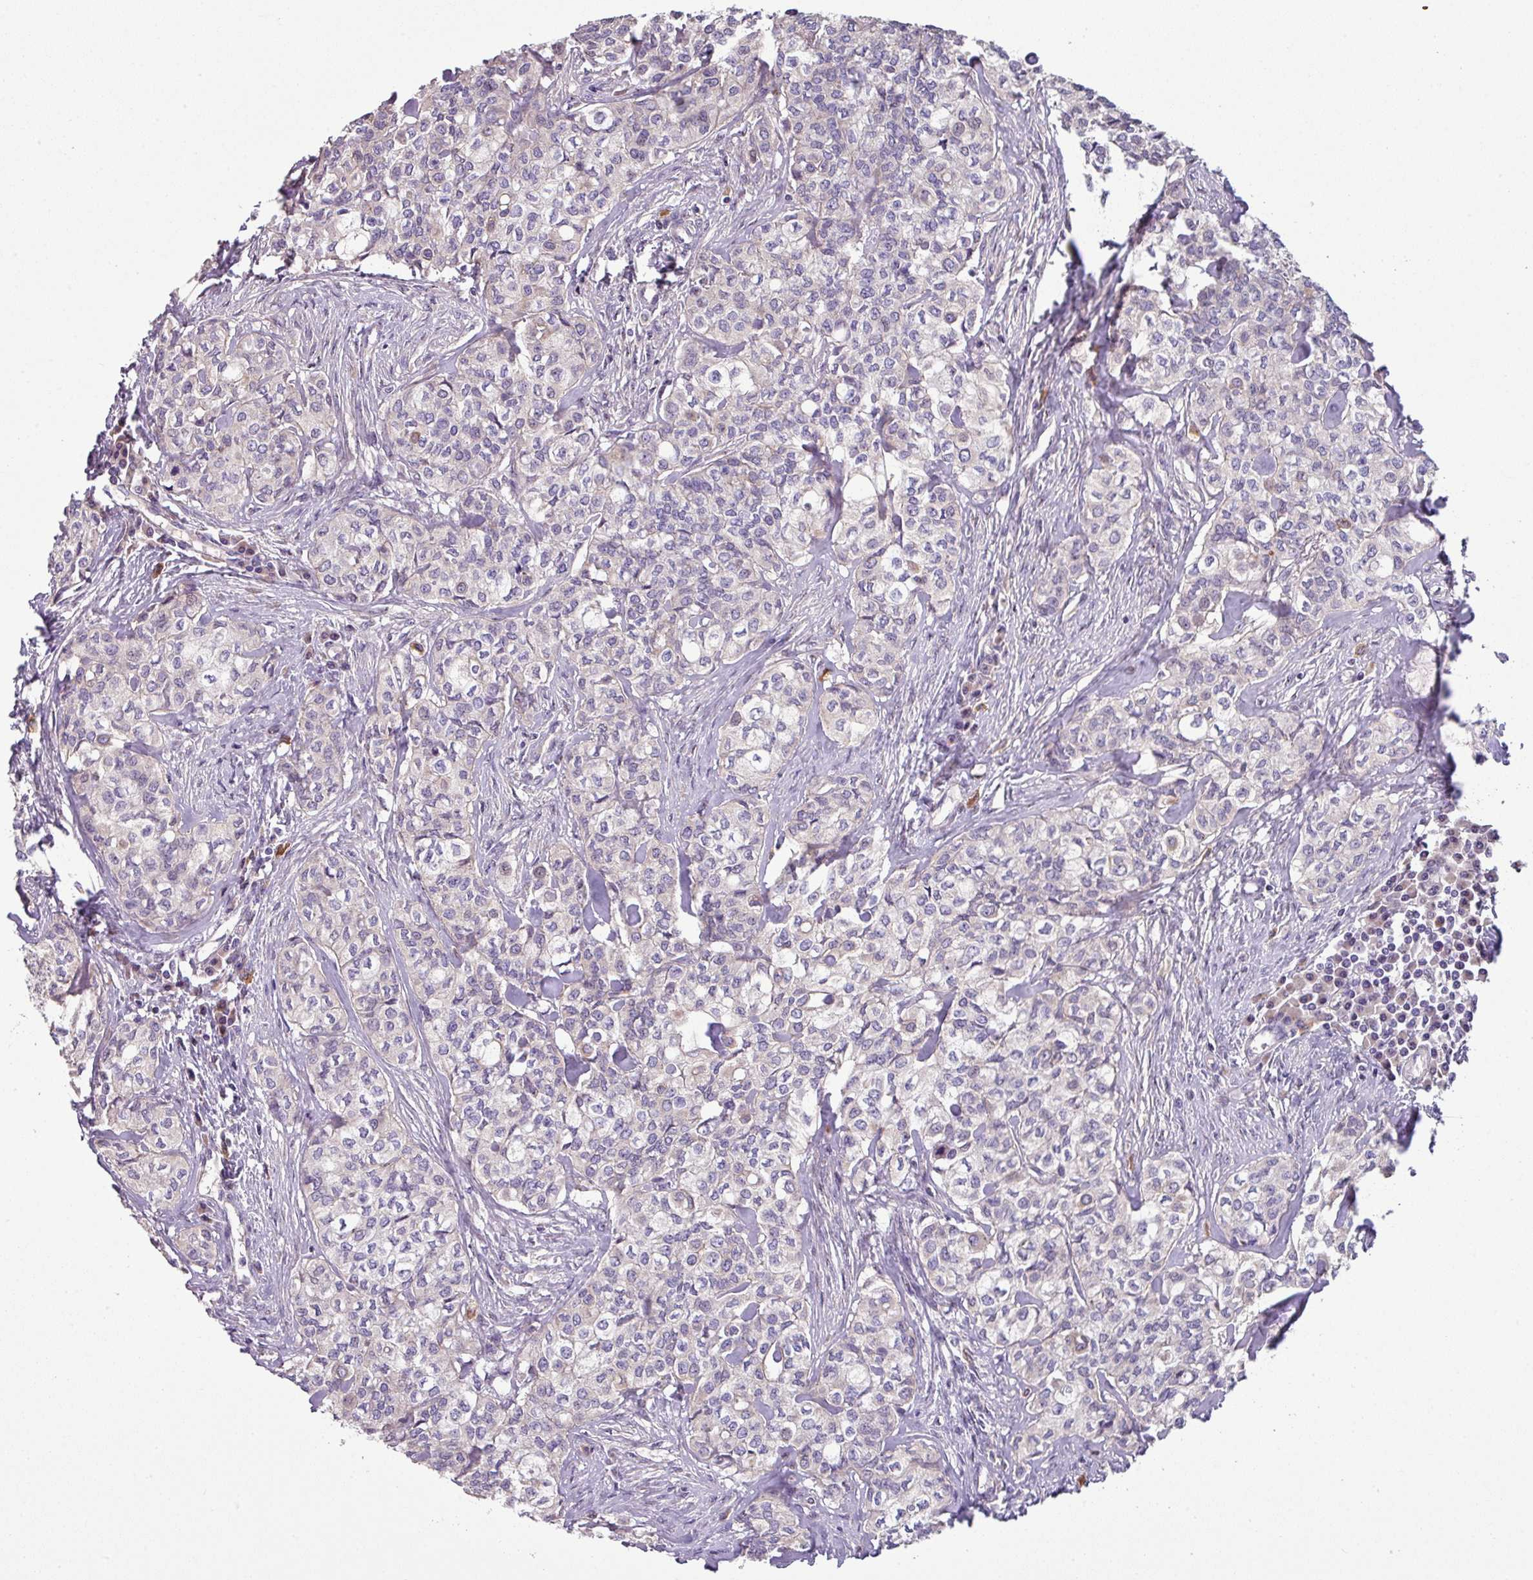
{"staining": {"intensity": "moderate", "quantity": "<25%", "location": "cytoplasmic/membranous"}, "tissue": "head and neck cancer", "cell_type": "Tumor cells", "image_type": "cancer", "snomed": [{"axis": "morphology", "description": "Adenocarcinoma, NOS"}, {"axis": "topography", "description": "Head-Neck"}], "caption": "The micrograph exhibits immunohistochemical staining of adenocarcinoma (head and neck). There is moderate cytoplasmic/membranous expression is identified in approximately <25% of tumor cells.", "gene": "LRRC9", "patient": {"sex": "male", "age": 81}}